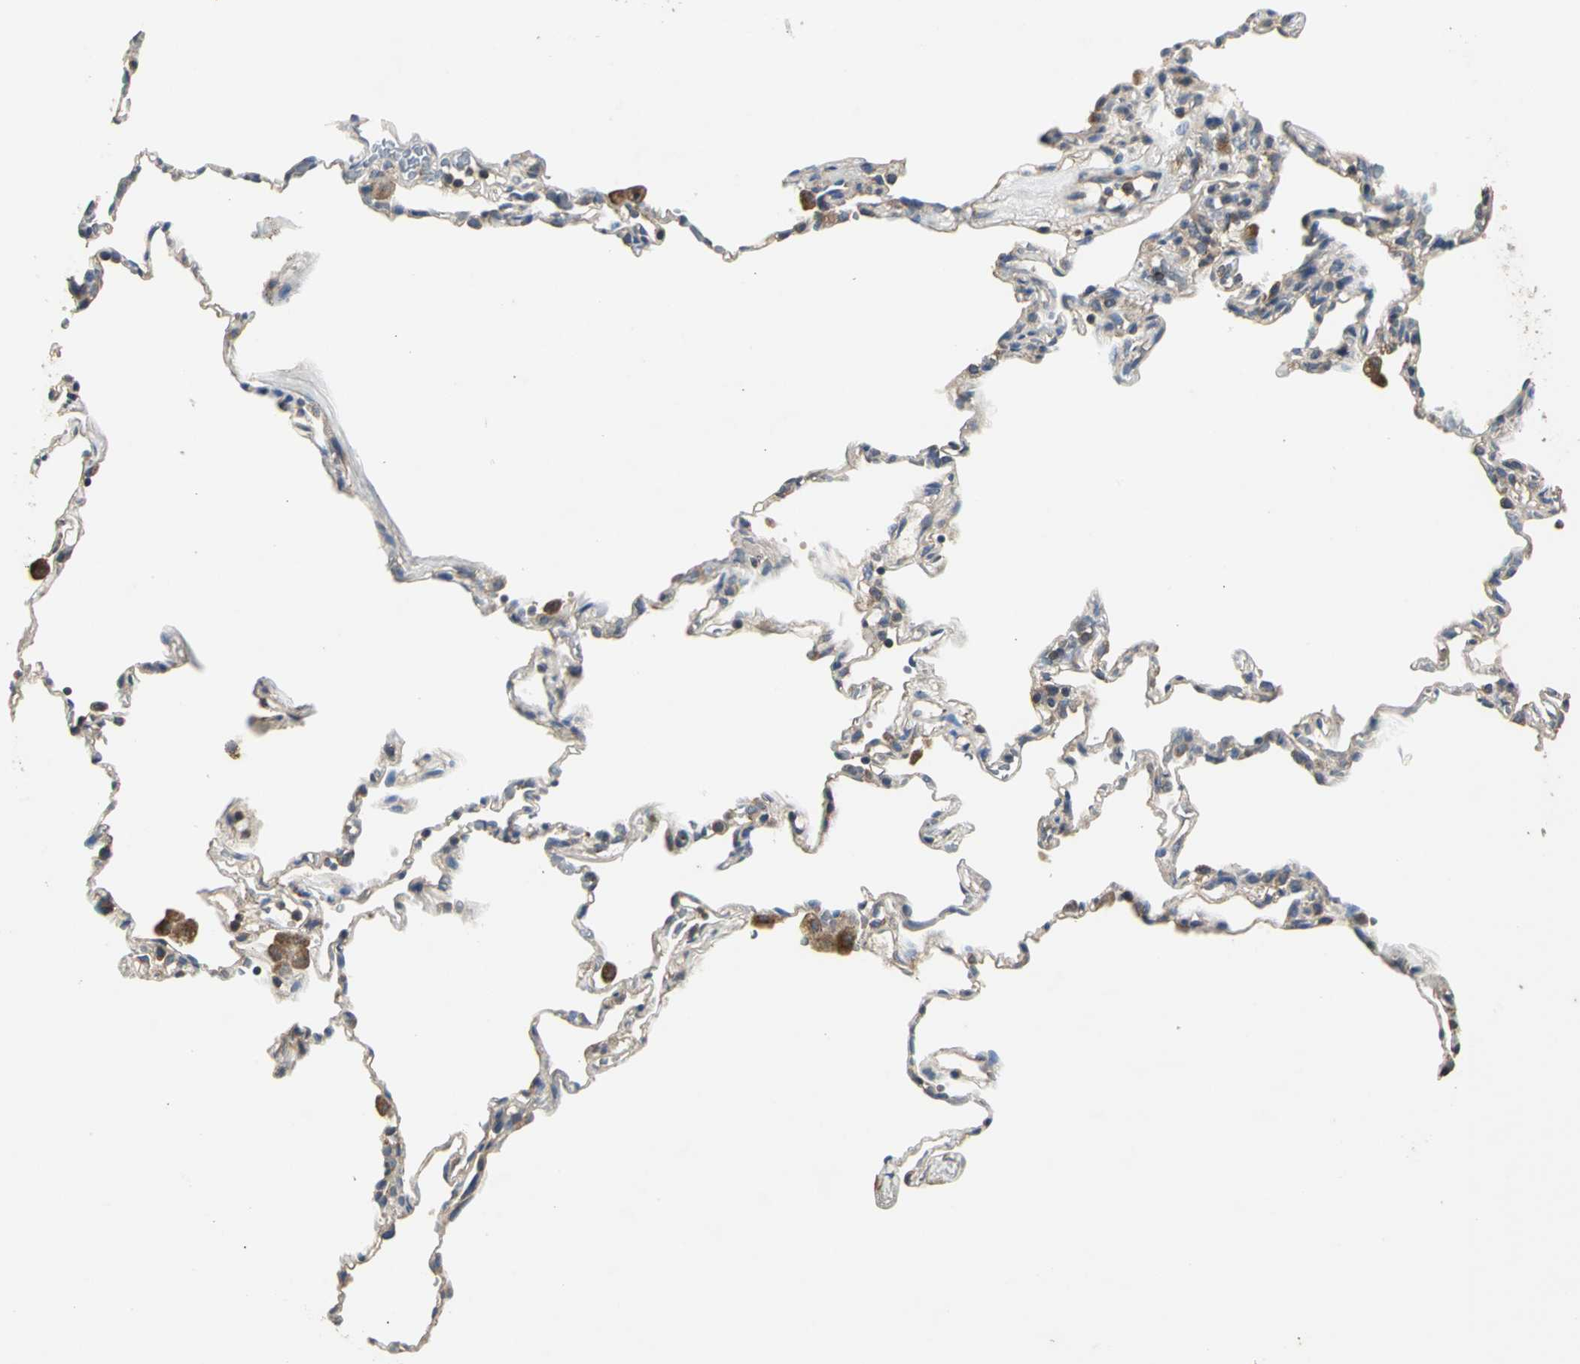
{"staining": {"intensity": "weak", "quantity": "25%-75%", "location": "cytoplasmic/membranous"}, "tissue": "lung", "cell_type": "Alveolar cells", "image_type": "normal", "snomed": [{"axis": "morphology", "description": "Normal tissue, NOS"}, {"axis": "topography", "description": "Lung"}], "caption": "Immunohistochemical staining of normal lung shows low levels of weak cytoplasmic/membranous staining in about 25%-75% of alveolar cells.", "gene": "IRF3", "patient": {"sex": "male", "age": 59}}